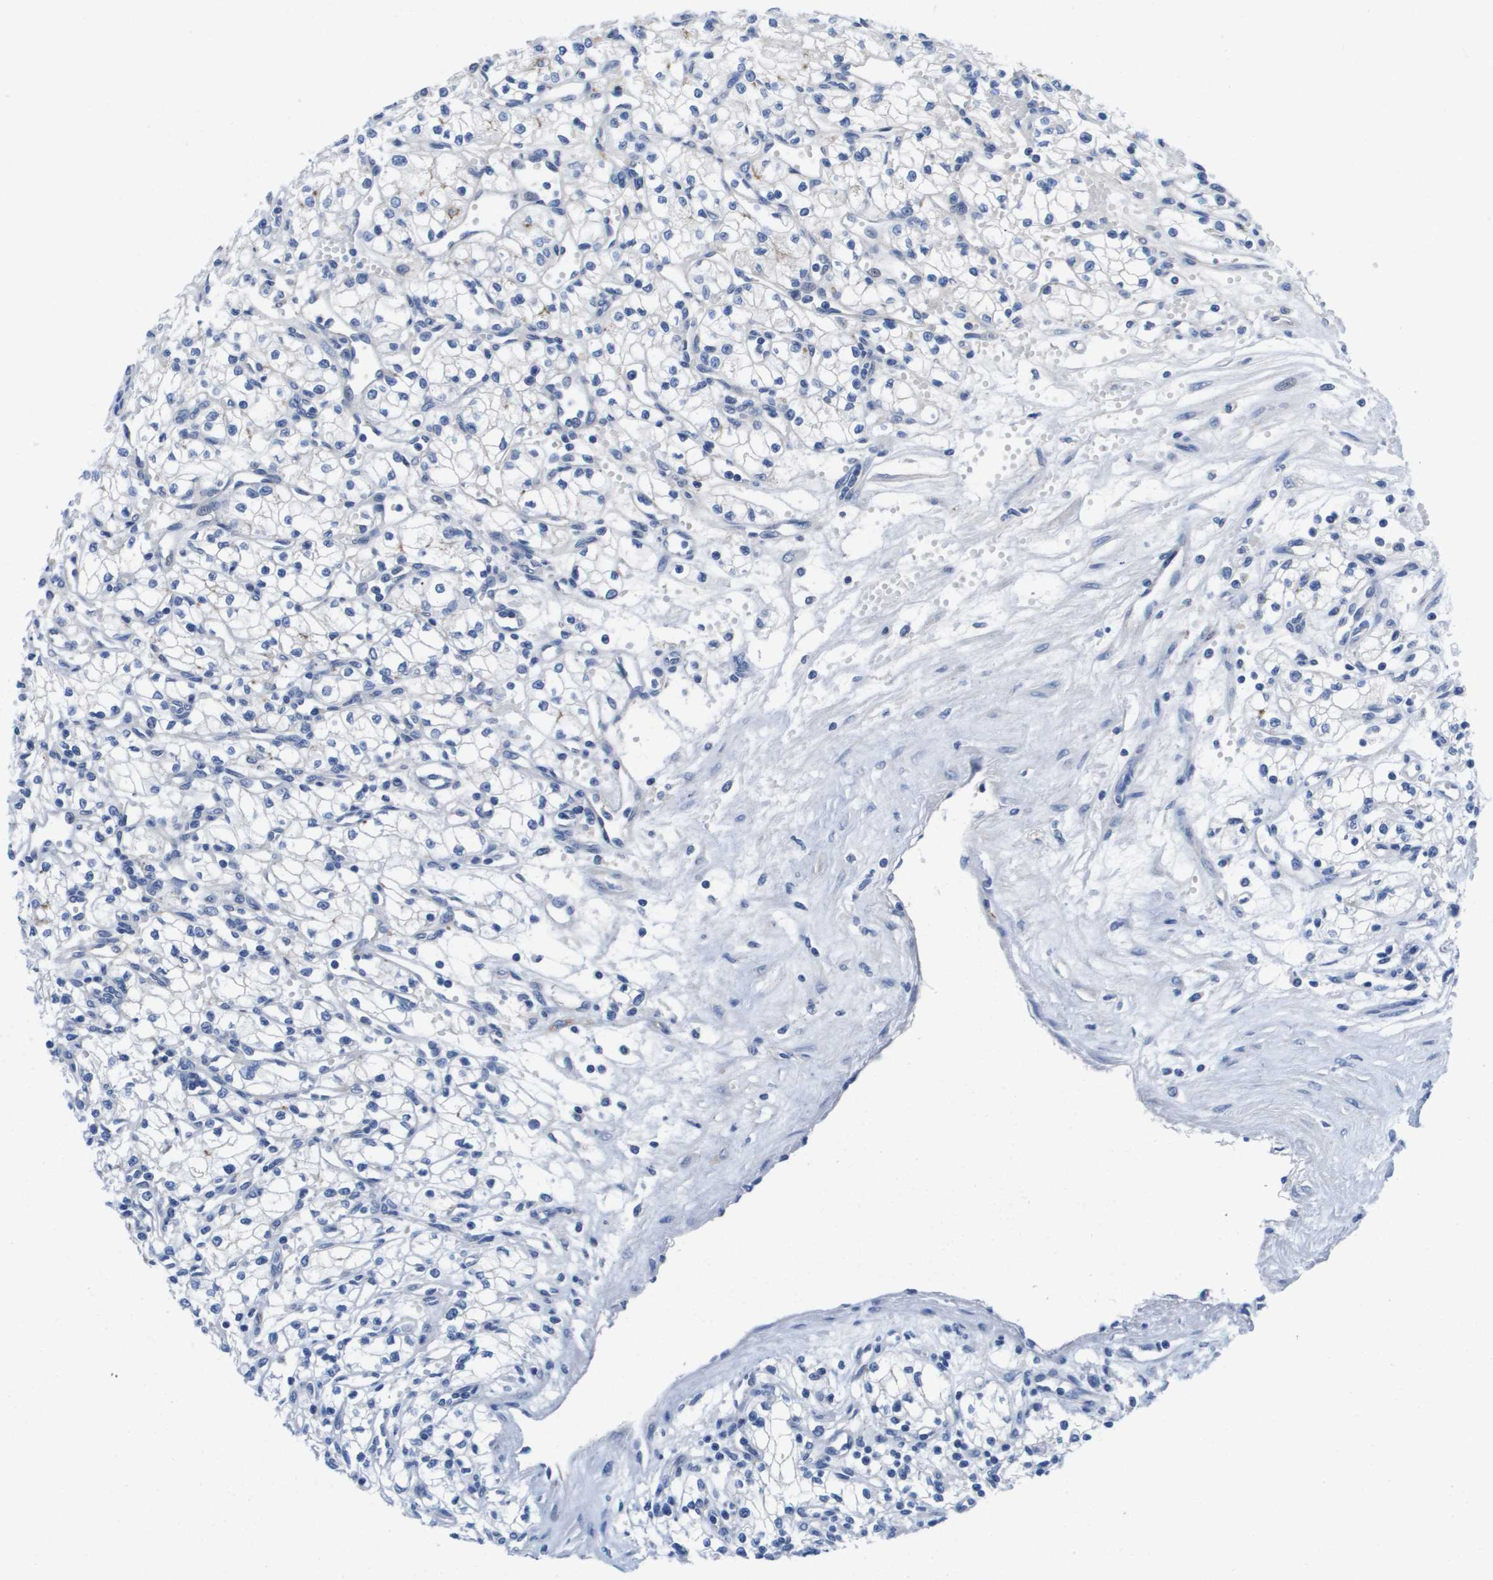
{"staining": {"intensity": "negative", "quantity": "none", "location": "none"}, "tissue": "renal cancer", "cell_type": "Tumor cells", "image_type": "cancer", "snomed": [{"axis": "morphology", "description": "Adenocarcinoma, NOS"}, {"axis": "topography", "description": "Kidney"}], "caption": "The micrograph displays no significant expression in tumor cells of adenocarcinoma (renal).", "gene": "APOA1", "patient": {"sex": "male", "age": 59}}